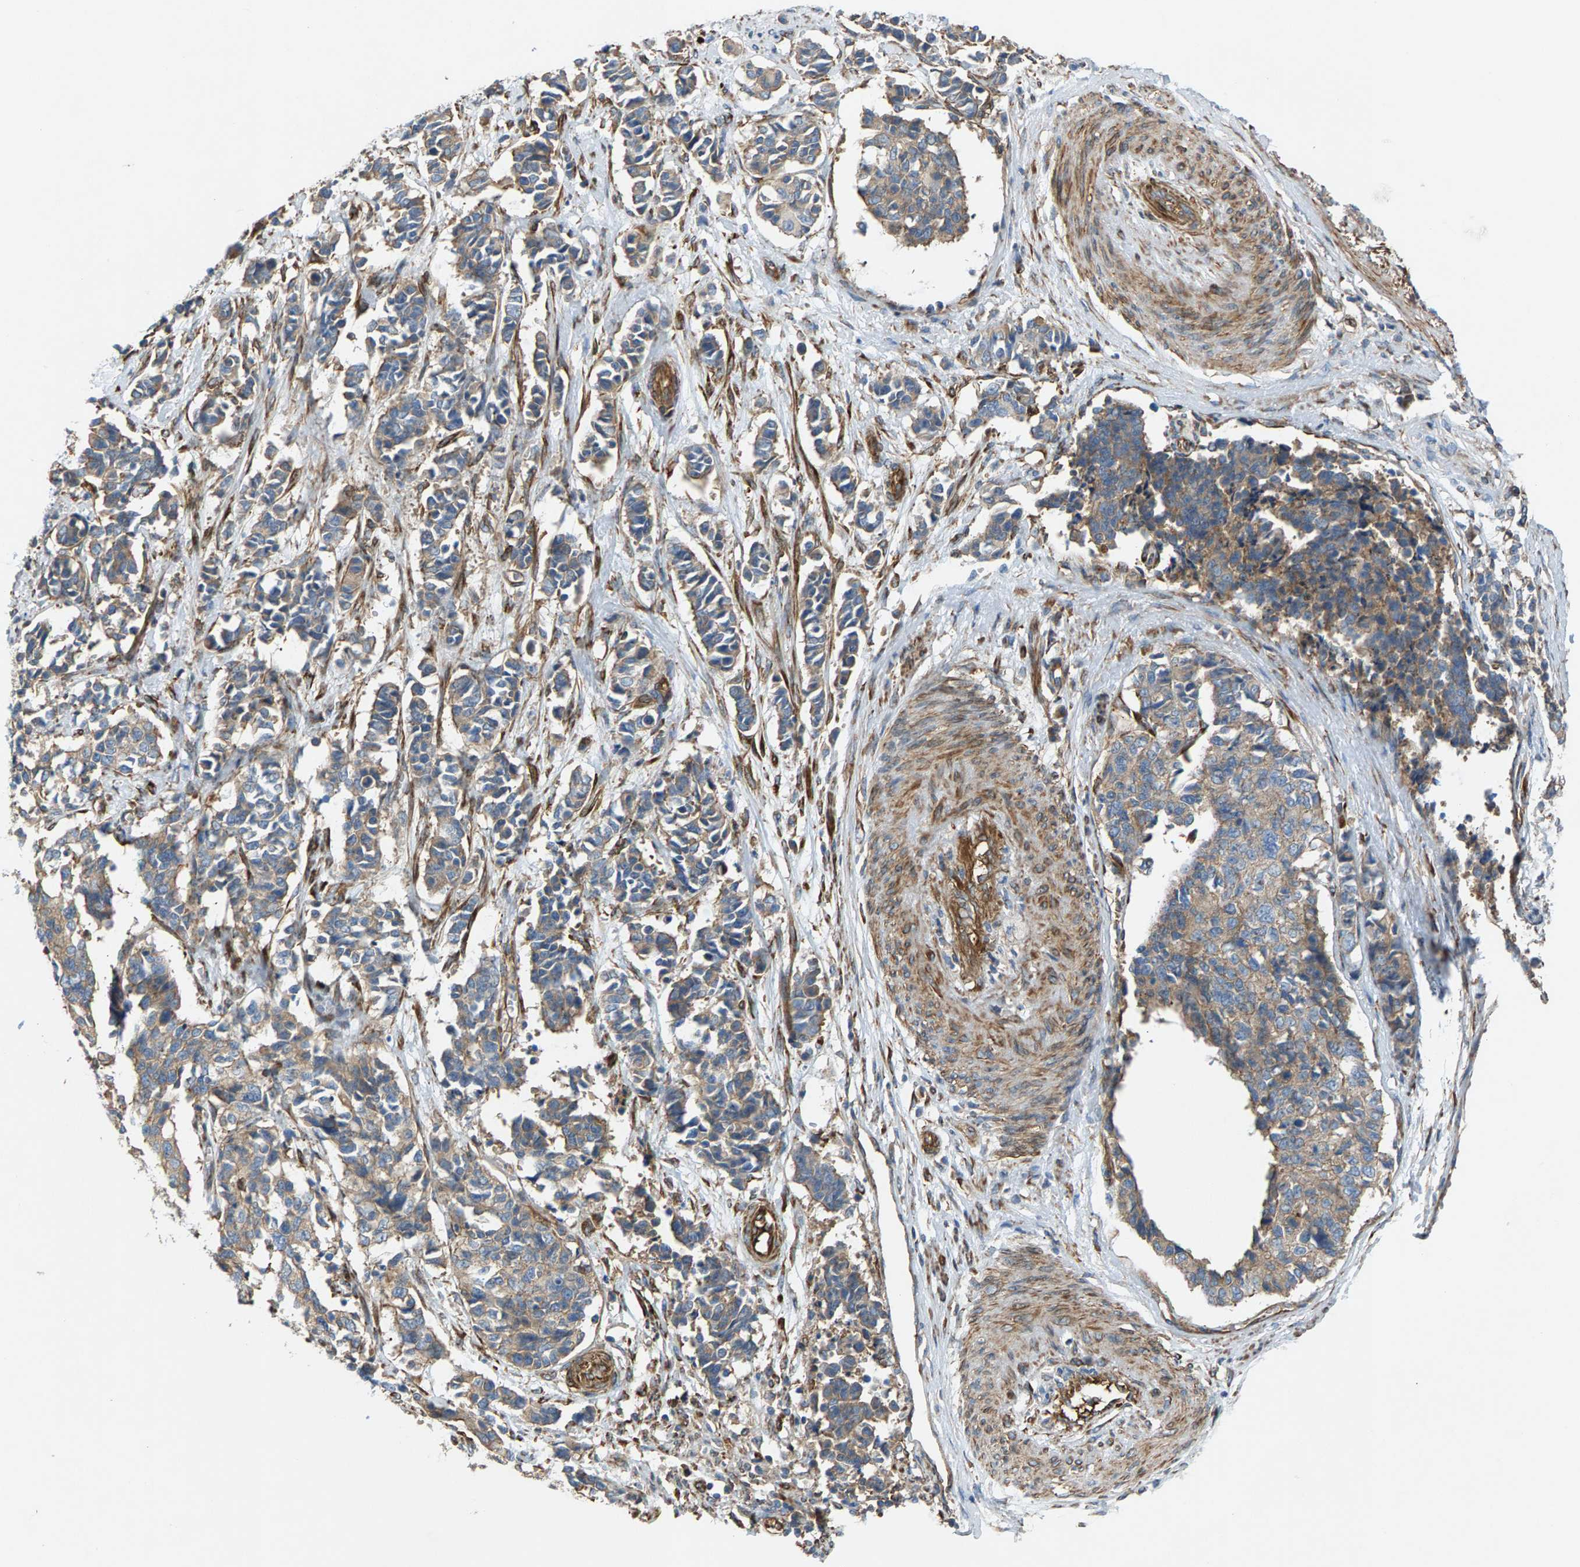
{"staining": {"intensity": "weak", "quantity": ">75%", "location": "cytoplasmic/membranous"}, "tissue": "cervical cancer", "cell_type": "Tumor cells", "image_type": "cancer", "snomed": [{"axis": "morphology", "description": "Normal tissue, NOS"}, {"axis": "morphology", "description": "Squamous cell carcinoma, NOS"}, {"axis": "topography", "description": "Cervix"}], "caption": "Protein analysis of cervical cancer (squamous cell carcinoma) tissue shows weak cytoplasmic/membranous positivity in about >75% of tumor cells. (Stains: DAB in brown, nuclei in blue, Microscopy: brightfield microscopy at high magnification).", "gene": "PDCL", "patient": {"sex": "female", "age": 35}}